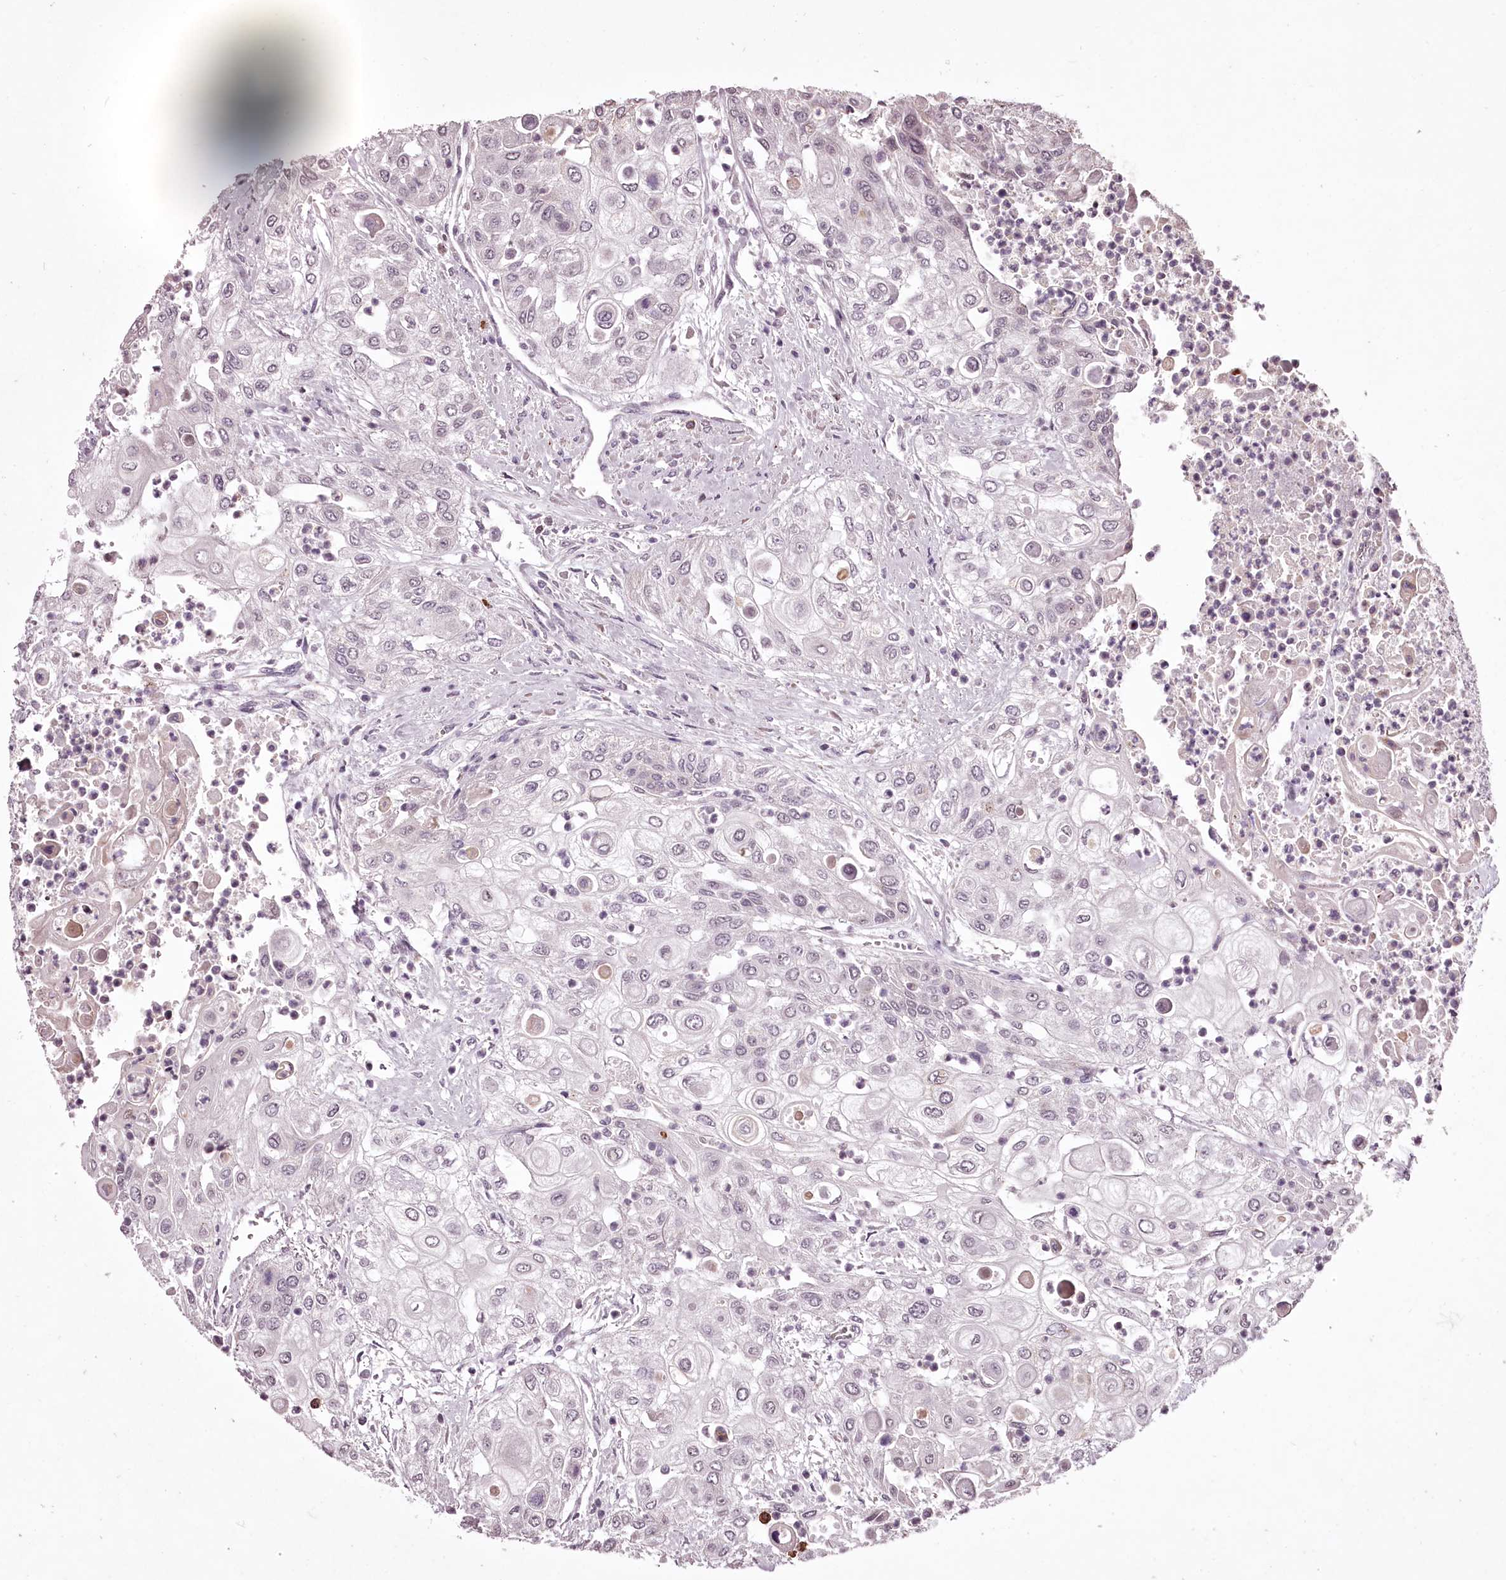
{"staining": {"intensity": "negative", "quantity": "none", "location": "none"}, "tissue": "urothelial cancer", "cell_type": "Tumor cells", "image_type": "cancer", "snomed": [{"axis": "morphology", "description": "Urothelial carcinoma, High grade"}, {"axis": "topography", "description": "Urinary bladder"}], "caption": "The micrograph shows no staining of tumor cells in urothelial cancer.", "gene": "ADRA1D", "patient": {"sex": "female", "age": 79}}